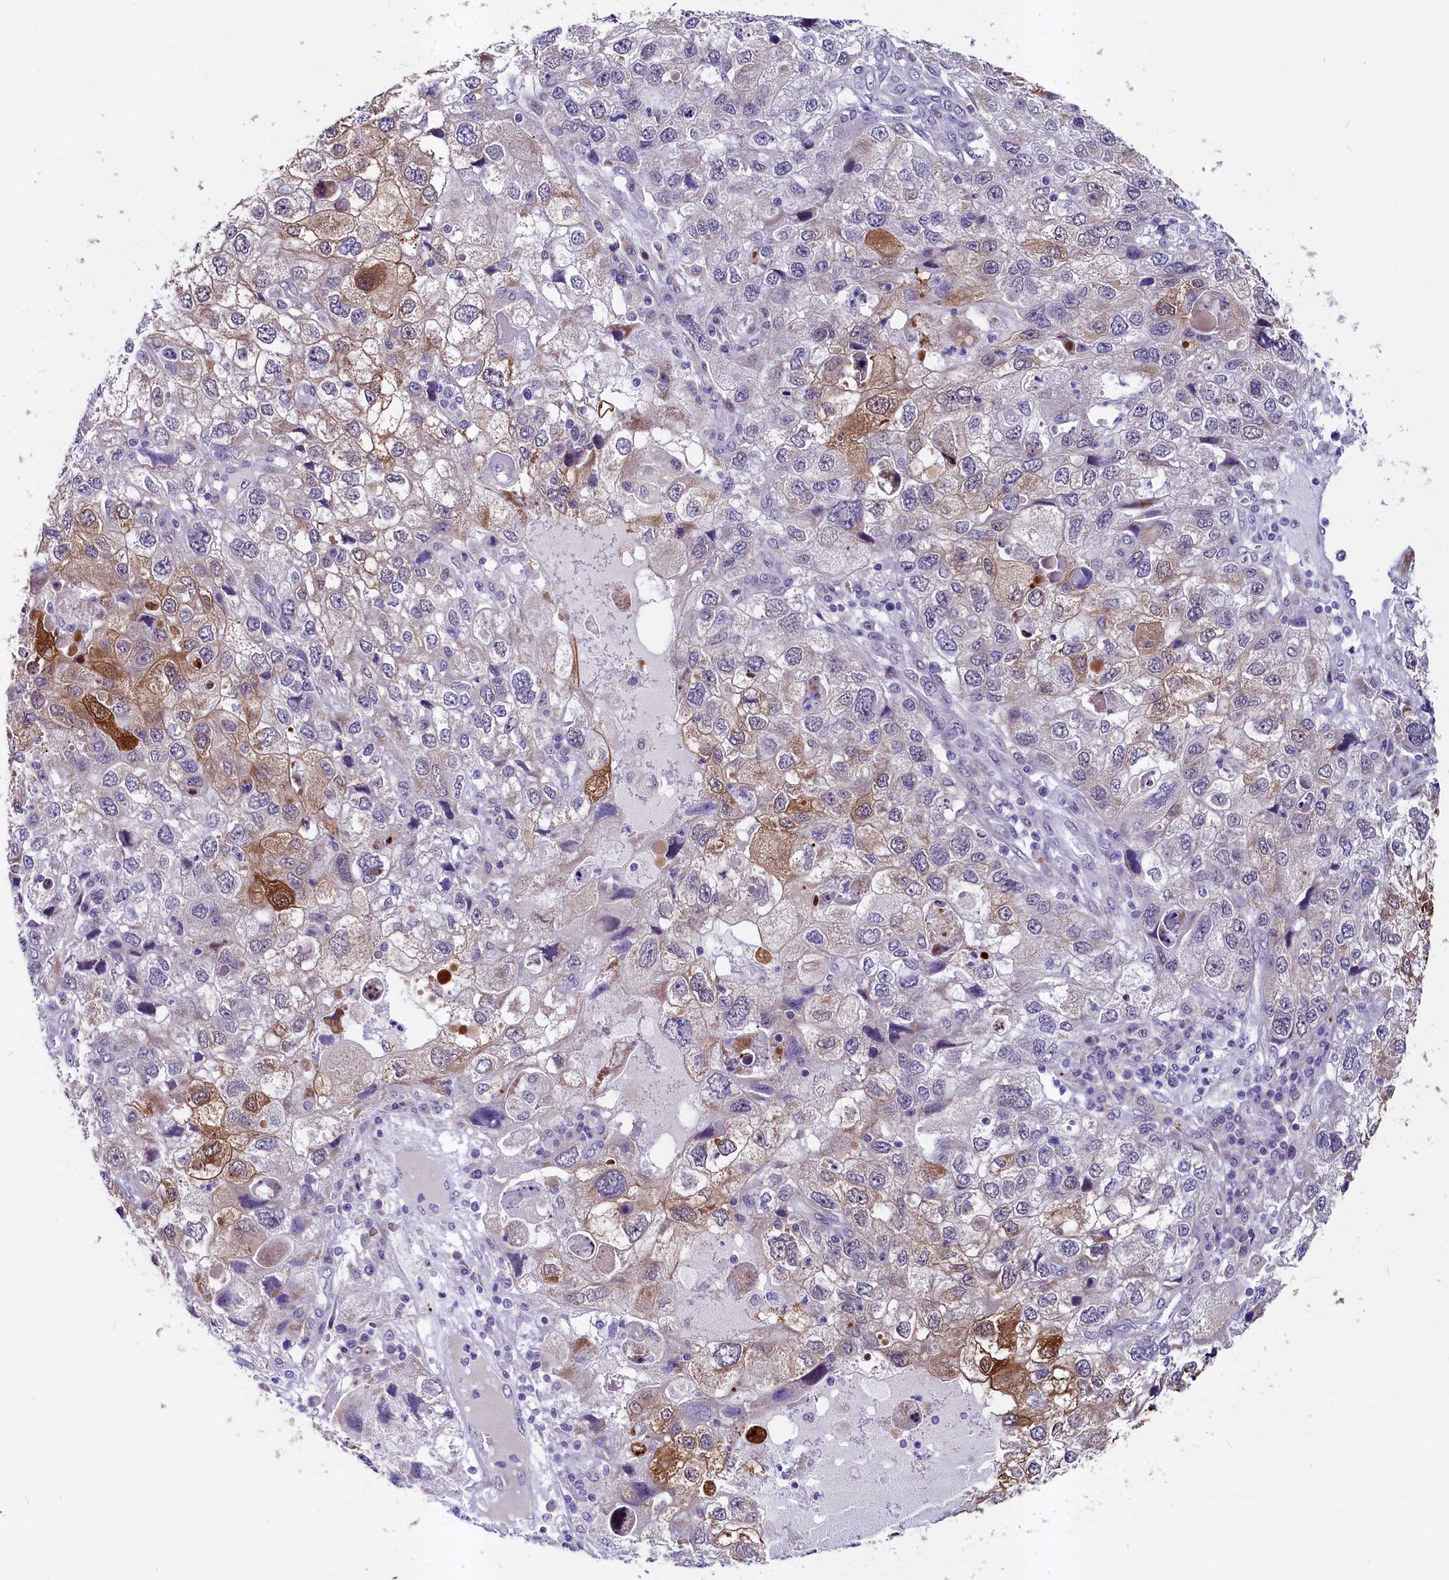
{"staining": {"intensity": "moderate", "quantity": "<25%", "location": "cytoplasmic/membranous"}, "tissue": "endometrial cancer", "cell_type": "Tumor cells", "image_type": "cancer", "snomed": [{"axis": "morphology", "description": "Adenocarcinoma, NOS"}, {"axis": "topography", "description": "Endometrium"}], "caption": "DAB (3,3'-diaminobenzidine) immunohistochemical staining of endometrial cancer displays moderate cytoplasmic/membranous protein expression in about <25% of tumor cells.", "gene": "SCD5", "patient": {"sex": "female", "age": 49}}